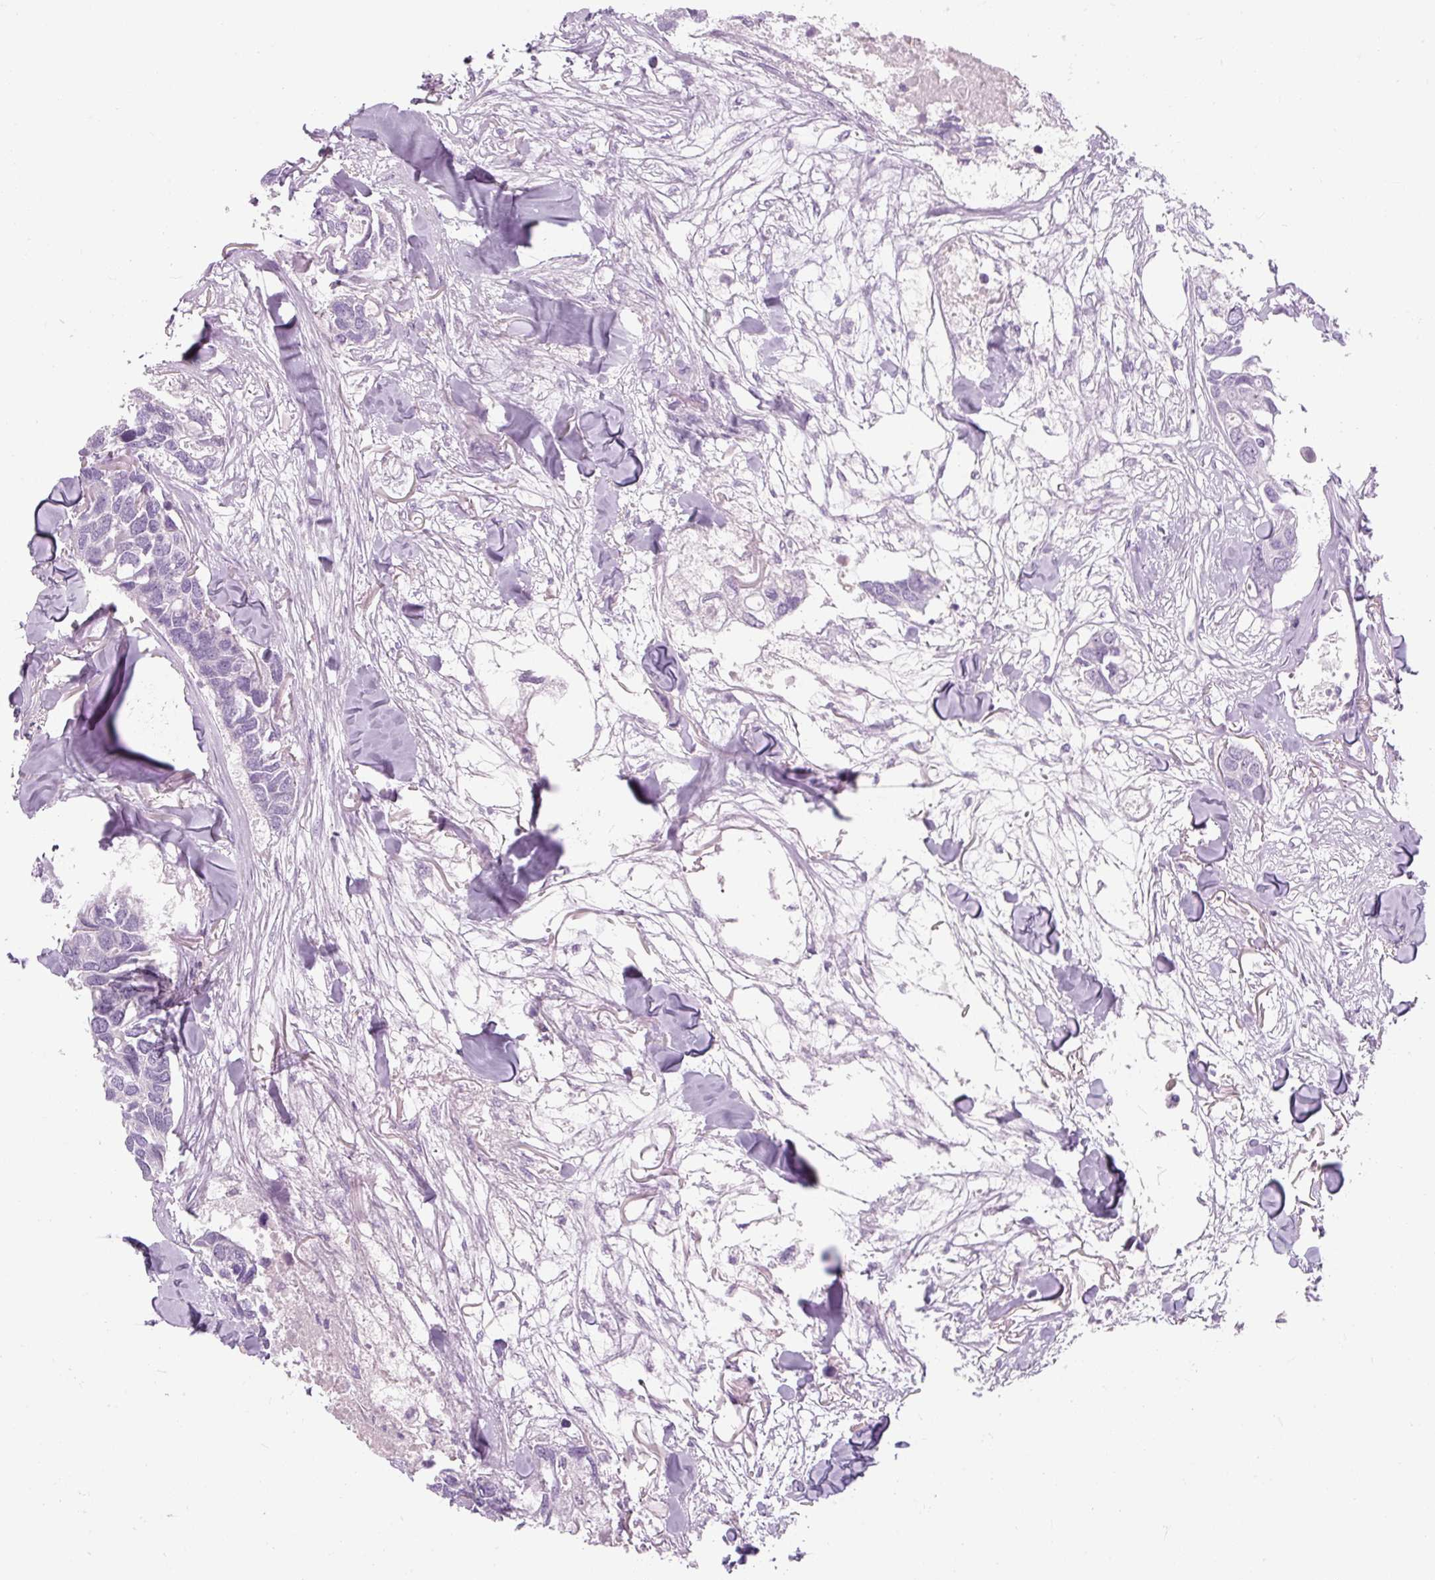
{"staining": {"intensity": "negative", "quantity": "none", "location": "none"}, "tissue": "breast cancer", "cell_type": "Tumor cells", "image_type": "cancer", "snomed": [{"axis": "morphology", "description": "Duct carcinoma"}, {"axis": "topography", "description": "Breast"}], "caption": "Image shows no significant protein expression in tumor cells of breast cancer (invasive ductal carcinoma).", "gene": "TIGD2", "patient": {"sex": "female", "age": 83}}